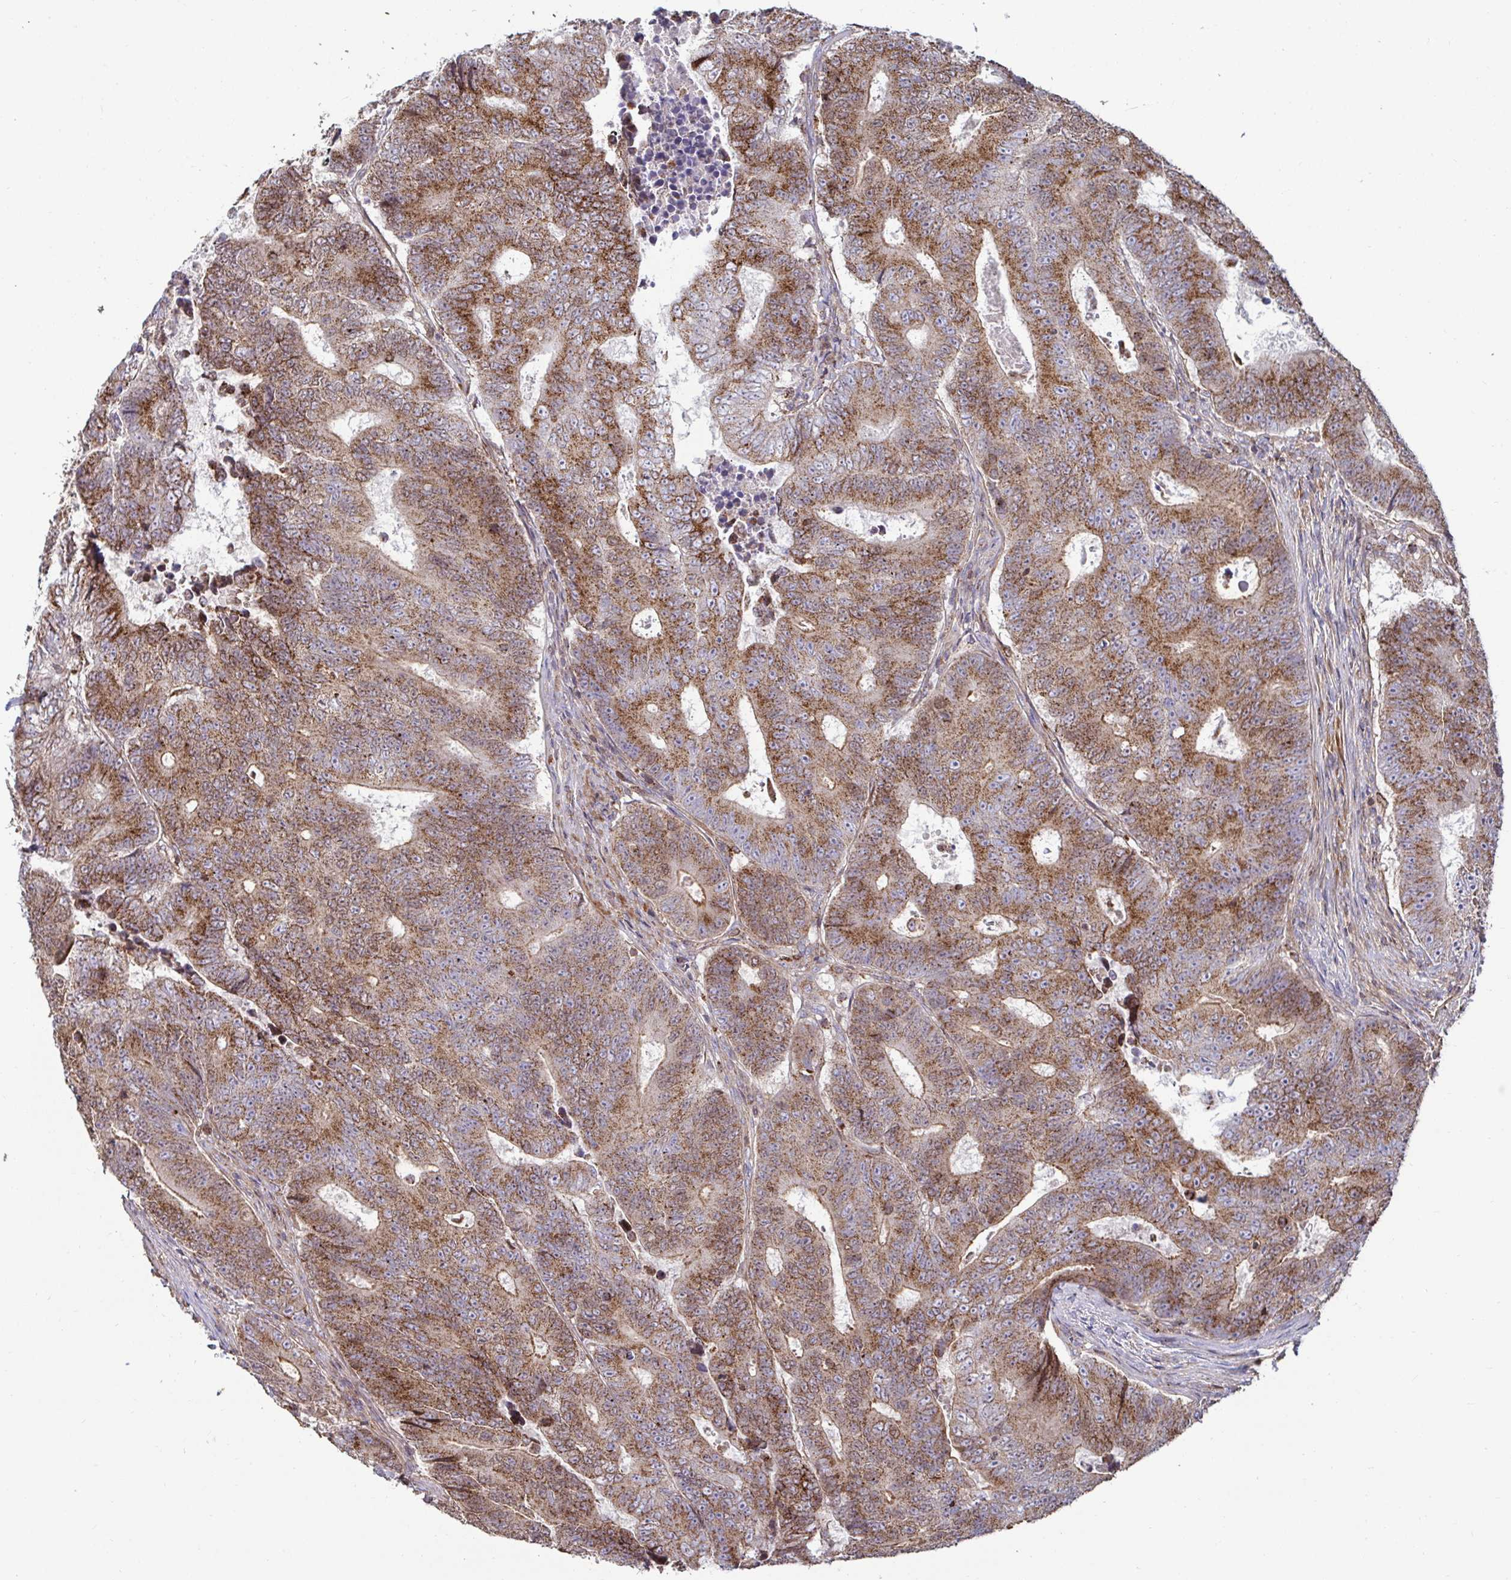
{"staining": {"intensity": "moderate", "quantity": ">75%", "location": "cytoplasmic/membranous"}, "tissue": "colorectal cancer", "cell_type": "Tumor cells", "image_type": "cancer", "snomed": [{"axis": "morphology", "description": "Adenocarcinoma, NOS"}, {"axis": "topography", "description": "Colon"}], "caption": "This micrograph displays colorectal cancer stained with immunohistochemistry (IHC) to label a protein in brown. The cytoplasmic/membranous of tumor cells show moderate positivity for the protein. Nuclei are counter-stained blue.", "gene": "SPRY1", "patient": {"sex": "female", "age": 48}}